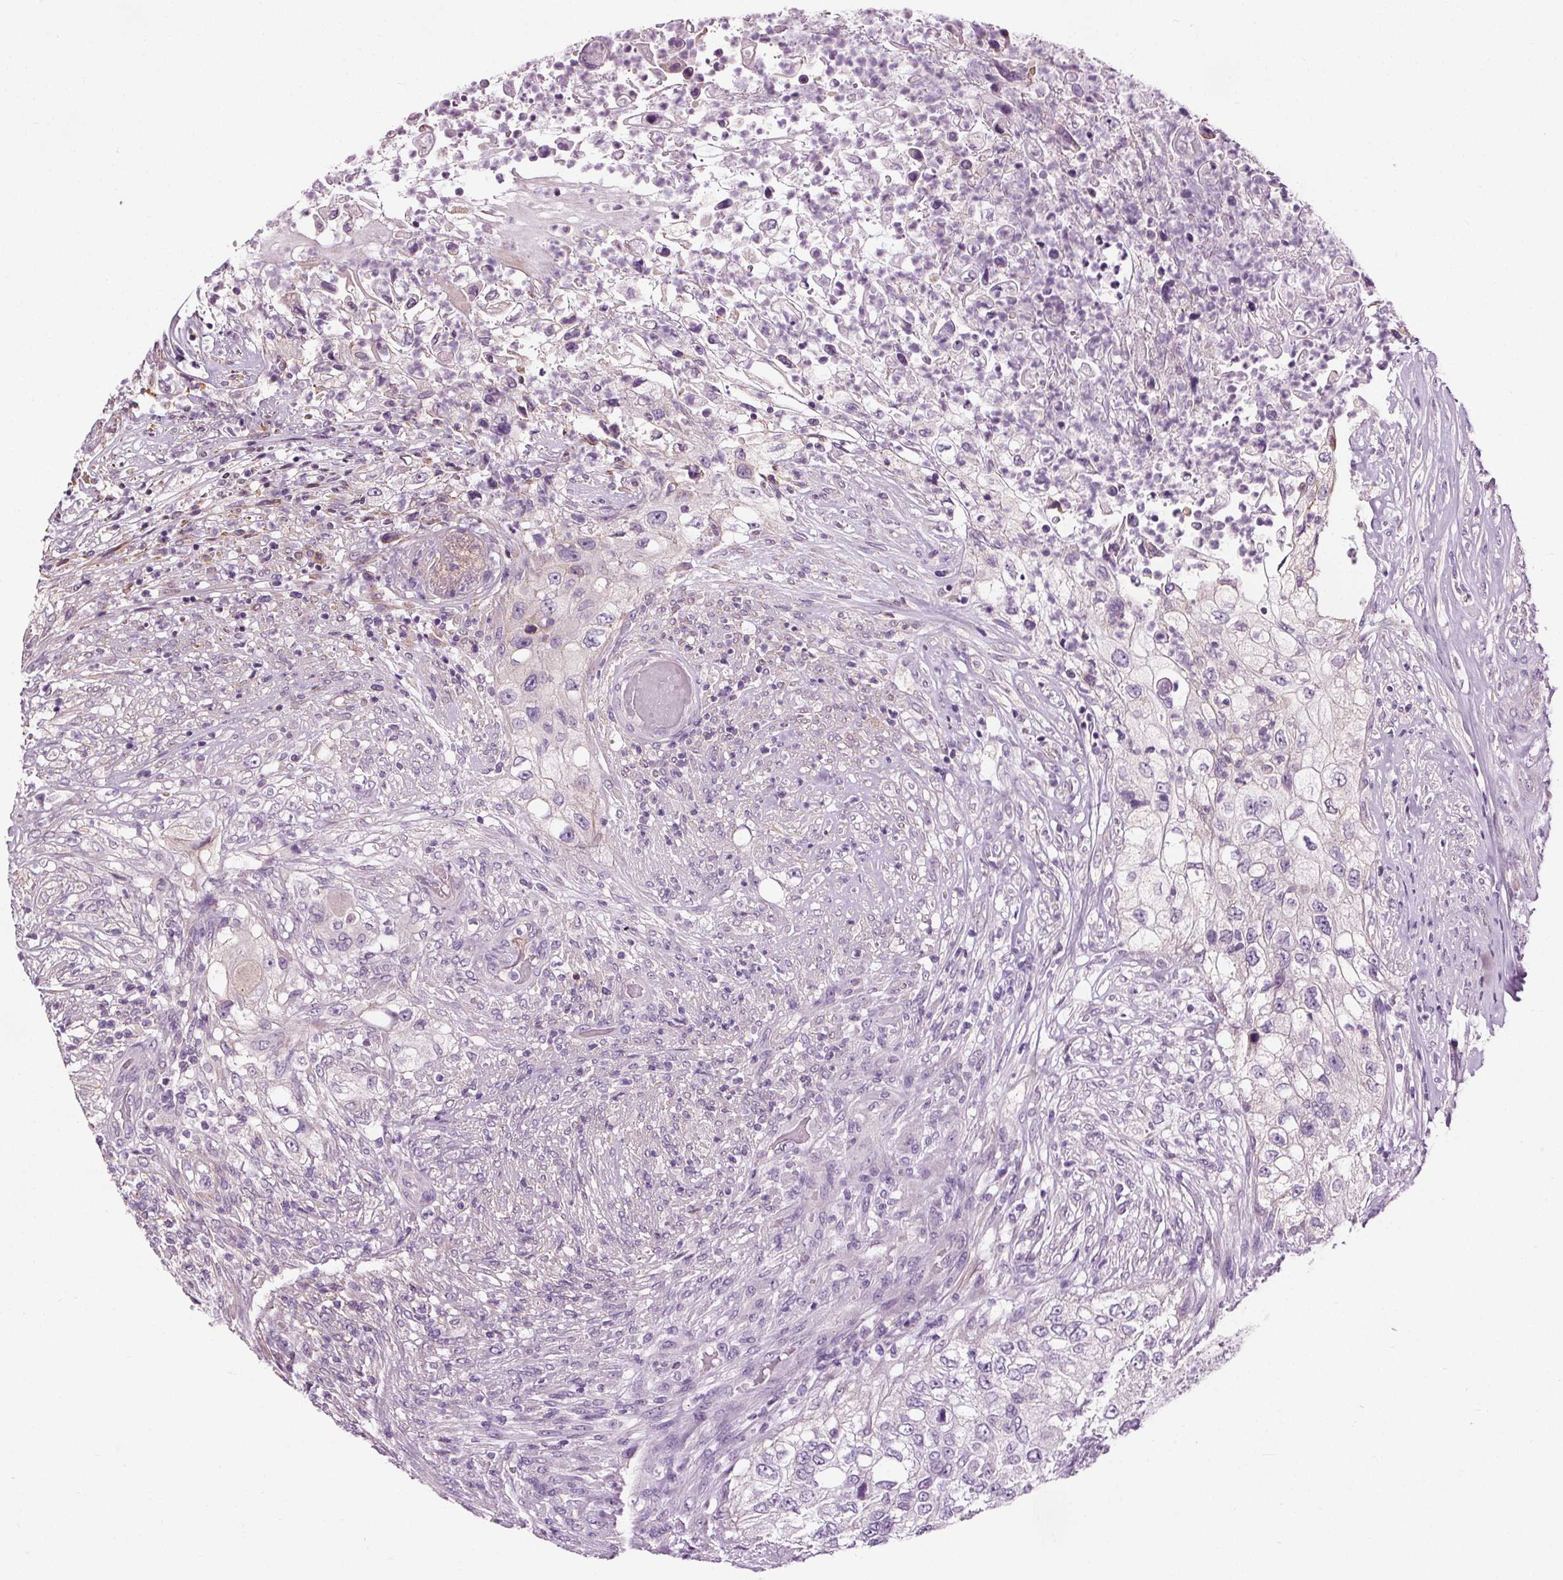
{"staining": {"intensity": "negative", "quantity": "none", "location": "none"}, "tissue": "urothelial cancer", "cell_type": "Tumor cells", "image_type": "cancer", "snomed": [{"axis": "morphology", "description": "Urothelial carcinoma, High grade"}, {"axis": "topography", "description": "Urinary bladder"}], "caption": "Micrograph shows no protein staining in tumor cells of urothelial cancer tissue.", "gene": "RASA1", "patient": {"sex": "female", "age": 60}}